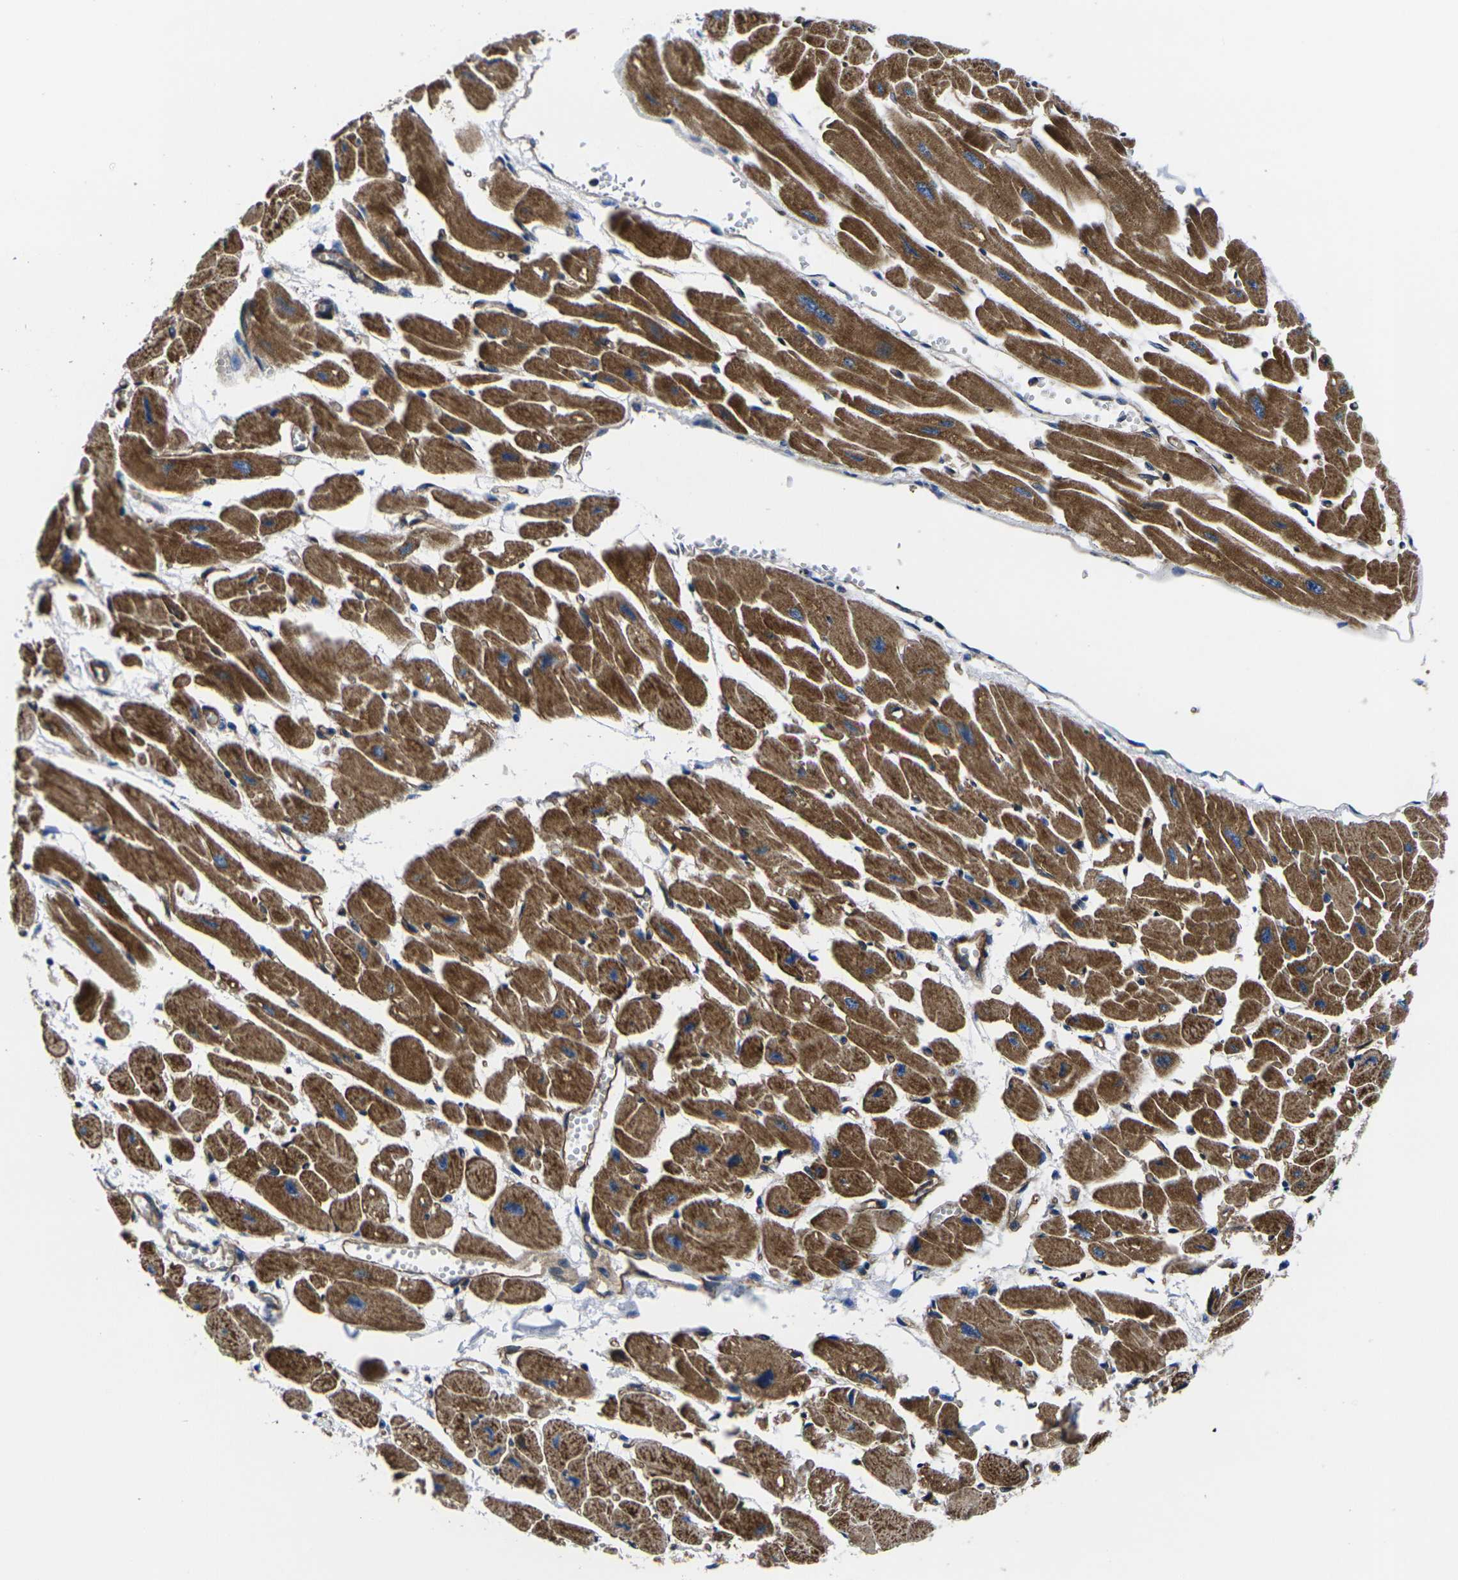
{"staining": {"intensity": "strong", "quantity": ">75%", "location": "cytoplasmic/membranous"}, "tissue": "heart muscle", "cell_type": "Cardiomyocytes", "image_type": "normal", "snomed": [{"axis": "morphology", "description": "Normal tissue, NOS"}, {"axis": "topography", "description": "Heart"}], "caption": "Protein expression analysis of normal heart muscle shows strong cytoplasmic/membranous expression in approximately >75% of cardiomyocytes. (DAB (3,3'-diaminobenzidine) IHC, brown staining for protein, blue staining for nuclei).", "gene": "GPR4", "patient": {"sex": "female", "age": 54}}